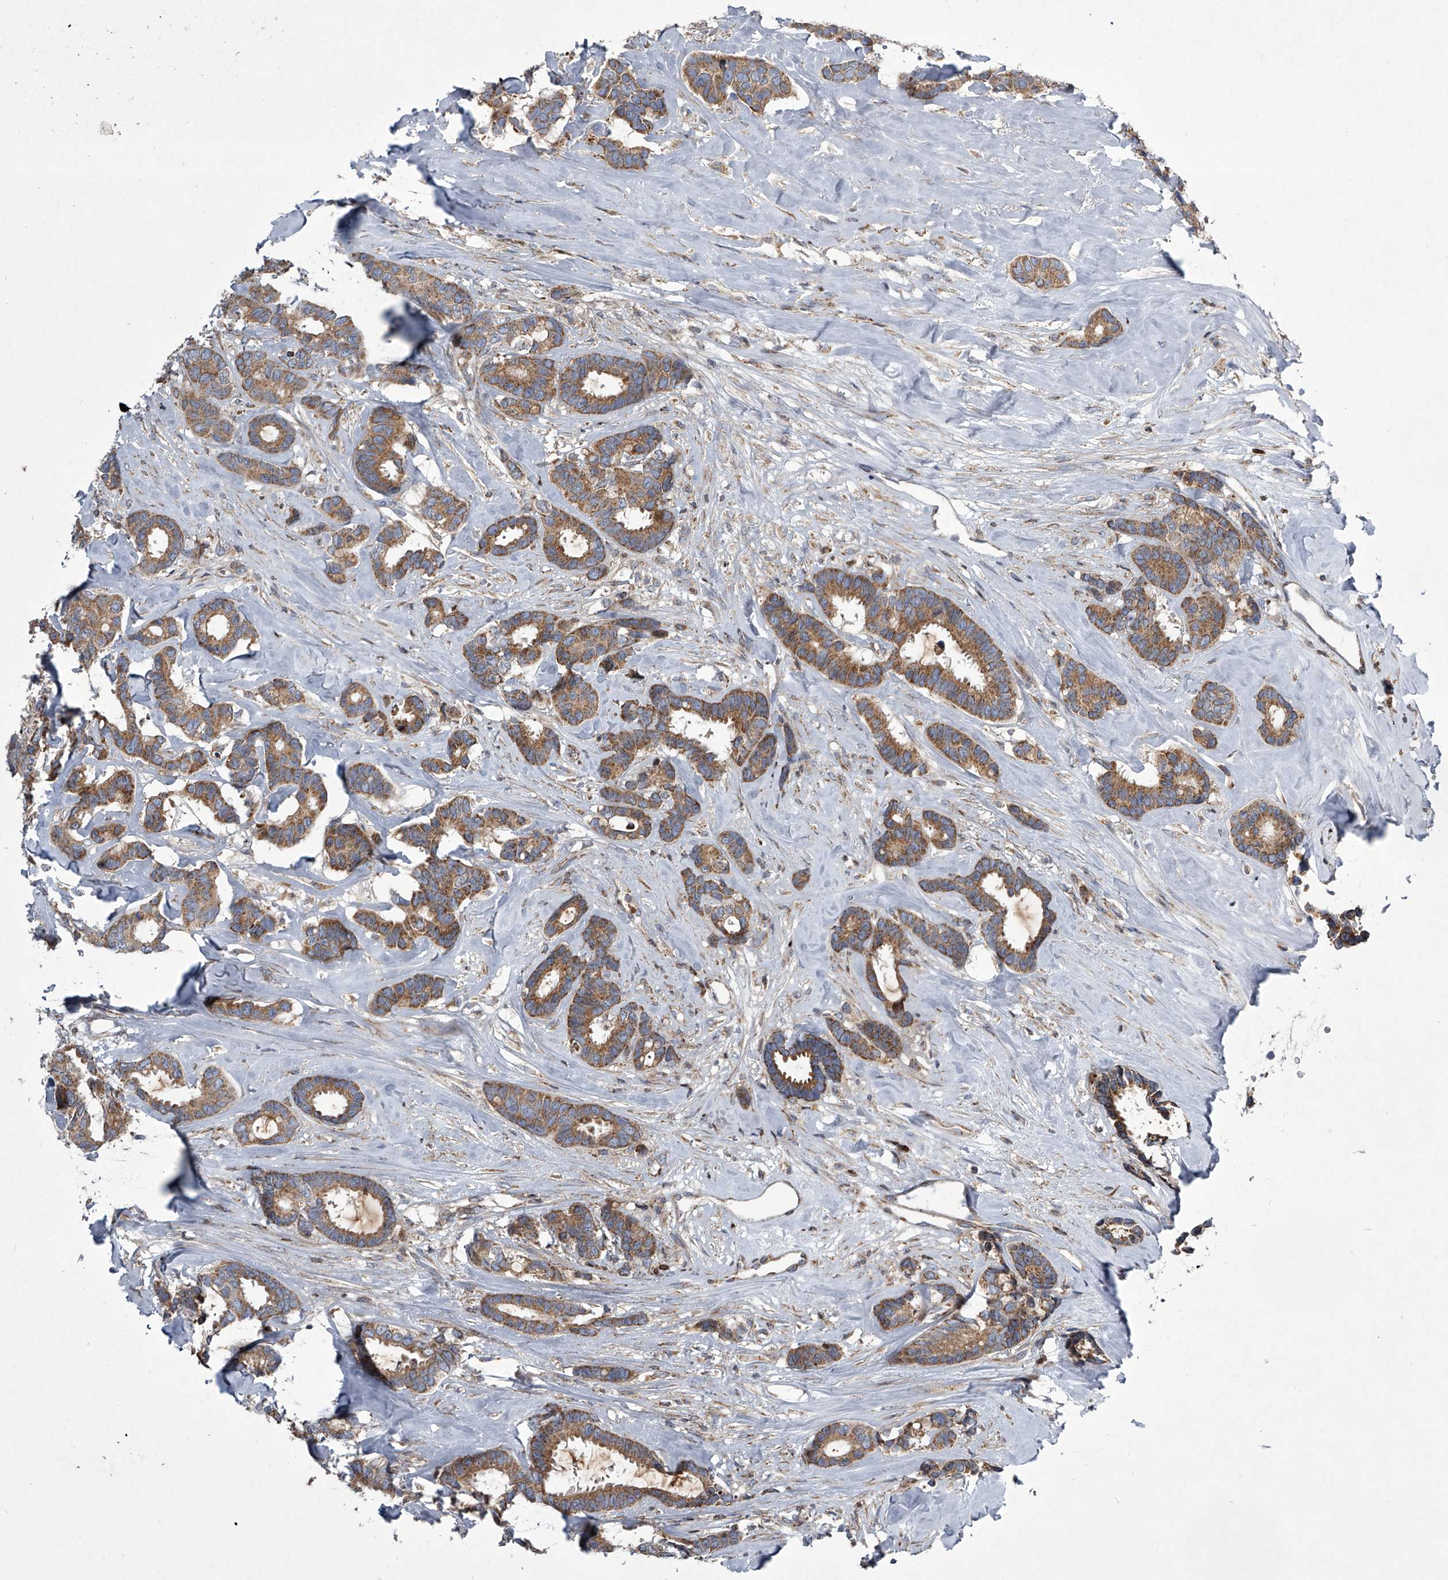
{"staining": {"intensity": "moderate", "quantity": ">75%", "location": "cytoplasmic/membranous"}, "tissue": "breast cancer", "cell_type": "Tumor cells", "image_type": "cancer", "snomed": [{"axis": "morphology", "description": "Duct carcinoma"}, {"axis": "topography", "description": "Breast"}], "caption": "This is a histology image of IHC staining of breast cancer, which shows moderate staining in the cytoplasmic/membranous of tumor cells.", "gene": "STRADA", "patient": {"sex": "female", "age": 87}}